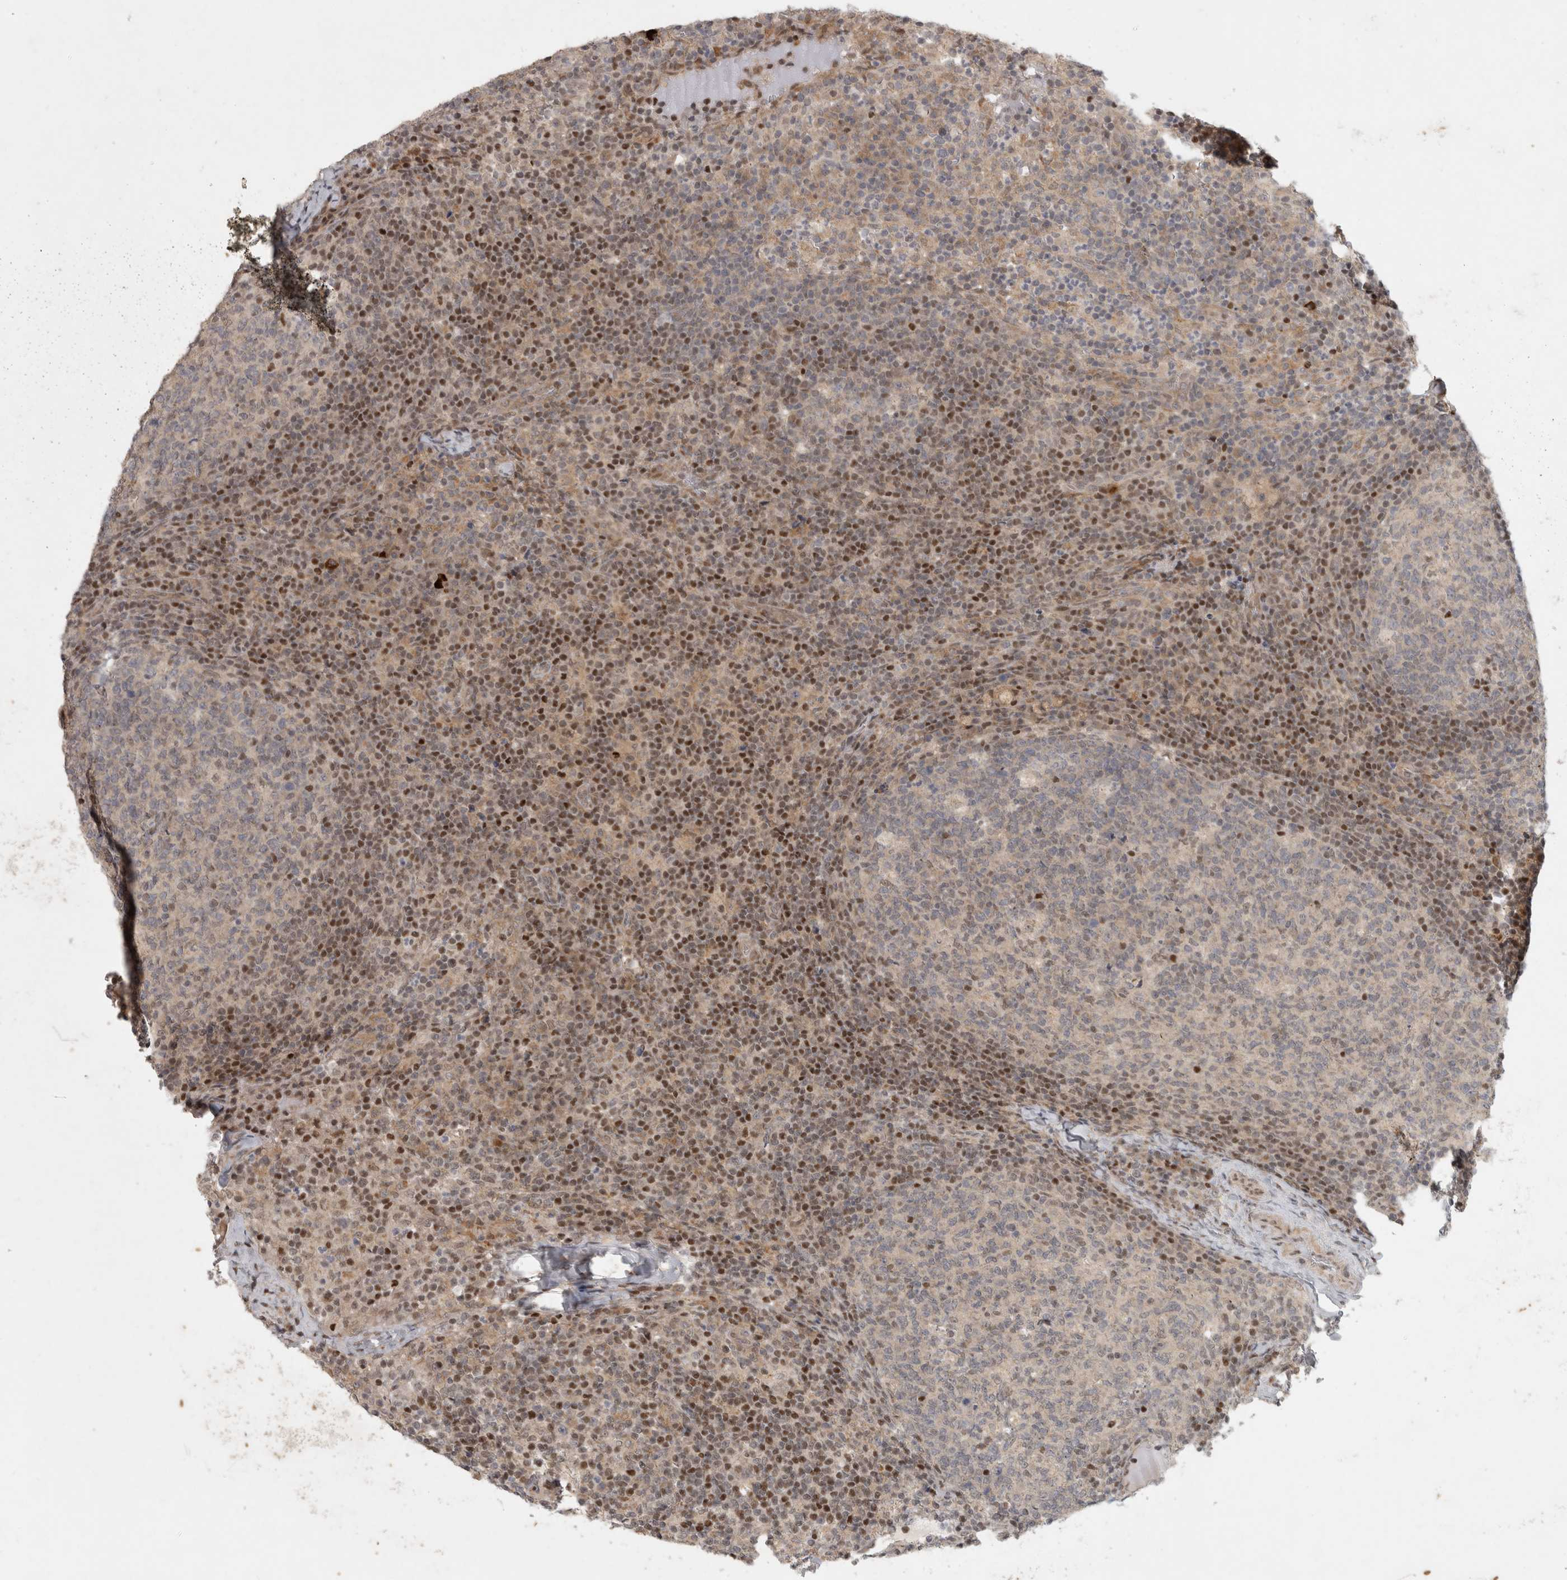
{"staining": {"intensity": "moderate", "quantity": "<25%", "location": "nuclear"}, "tissue": "lymph node", "cell_type": "Germinal center cells", "image_type": "normal", "snomed": [{"axis": "morphology", "description": "Normal tissue, NOS"}, {"axis": "morphology", "description": "Inflammation, NOS"}, {"axis": "topography", "description": "Lymph node"}], "caption": "An image showing moderate nuclear expression in about <25% of germinal center cells in unremarkable lymph node, as visualized by brown immunohistochemical staining.", "gene": "KDM8", "patient": {"sex": "male", "age": 55}}